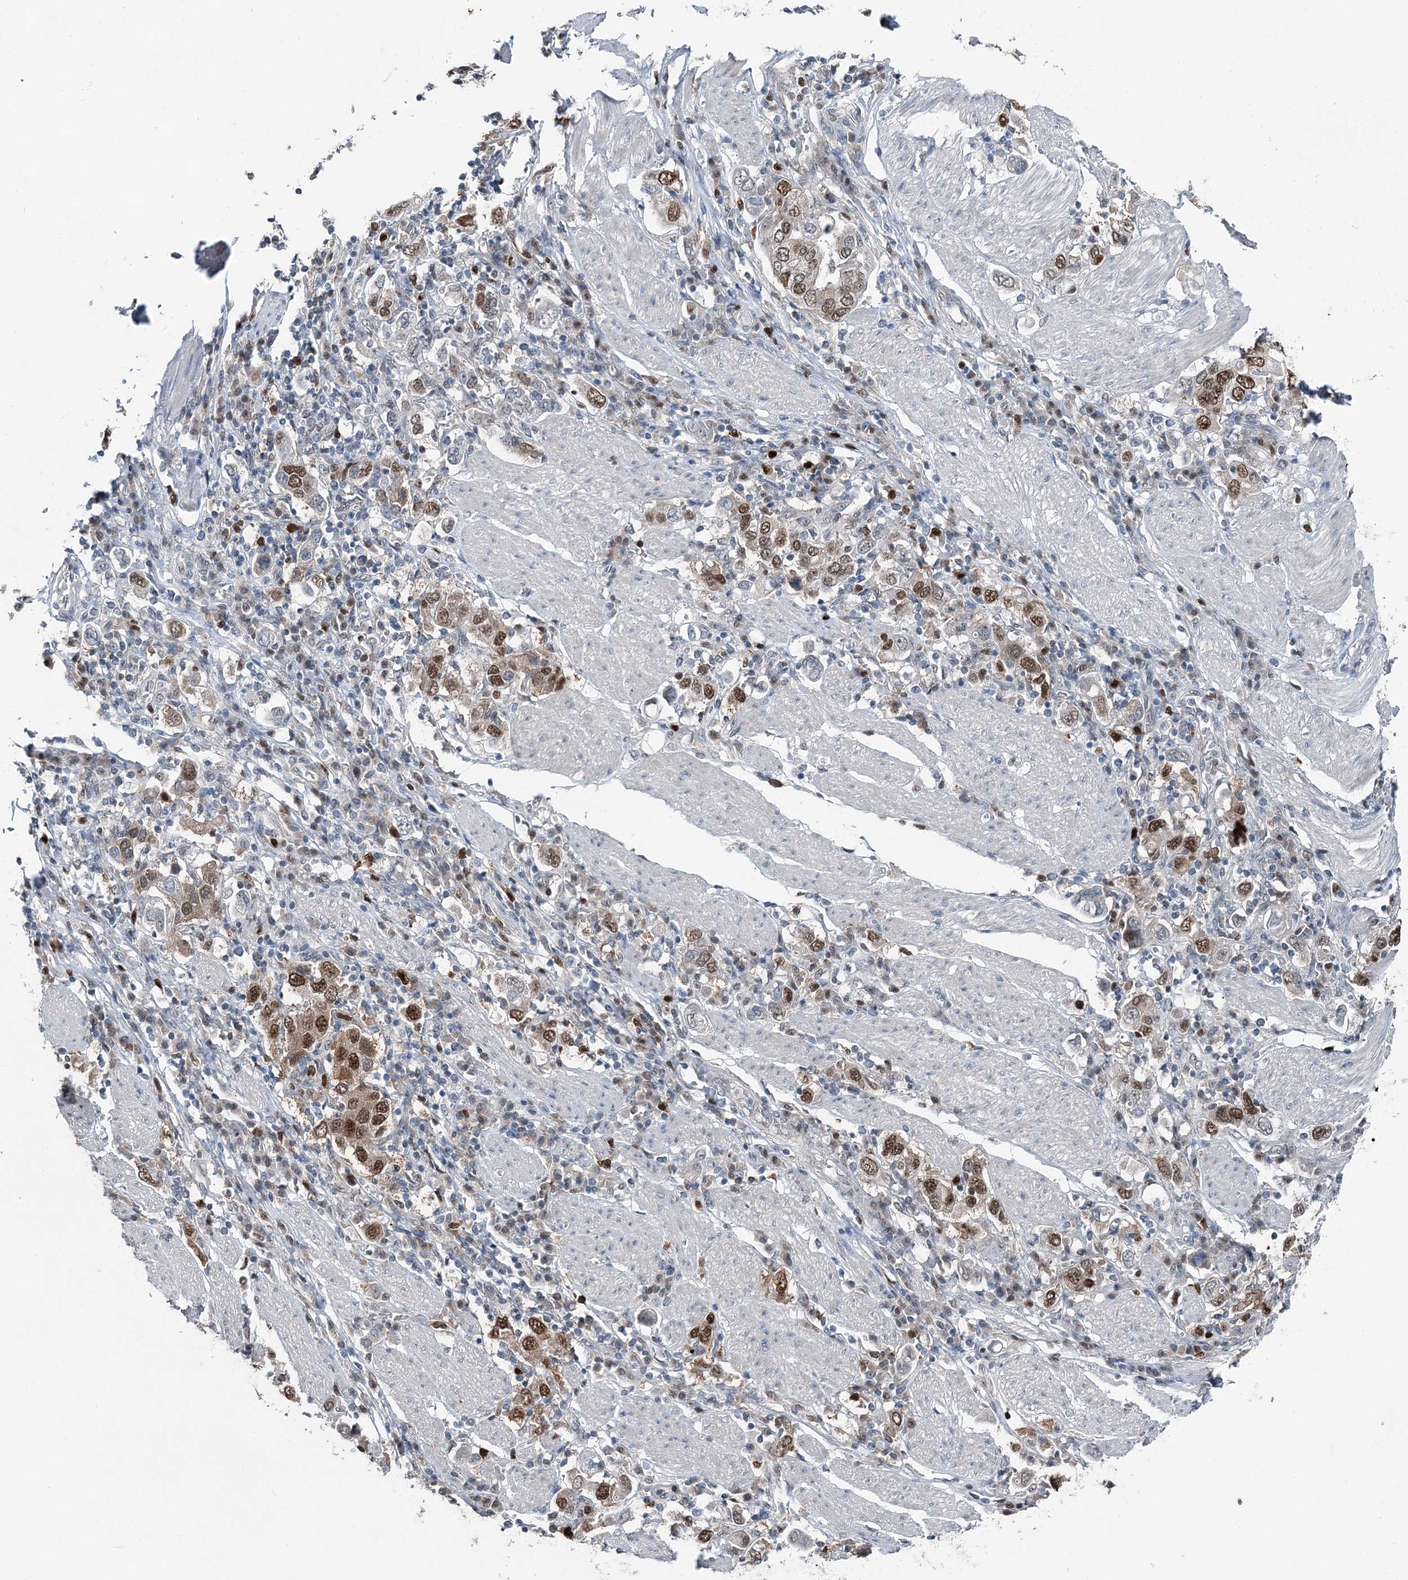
{"staining": {"intensity": "strong", "quantity": "25%-75%", "location": "nuclear"}, "tissue": "stomach cancer", "cell_type": "Tumor cells", "image_type": "cancer", "snomed": [{"axis": "morphology", "description": "Adenocarcinoma, NOS"}, {"axis": "topography", "description": "Stomach, upper"}], "caption": "A high-resolution histopathology image shows IHC staining of stomach cancer (adenocarcinoma), which shows strong nuclear staining in about 25%-75% of tumor cells. (IHC, brightfield microscopy, high magnification).", "gene": "HAT1", "patient": {"sex": "male", "age": 62}}